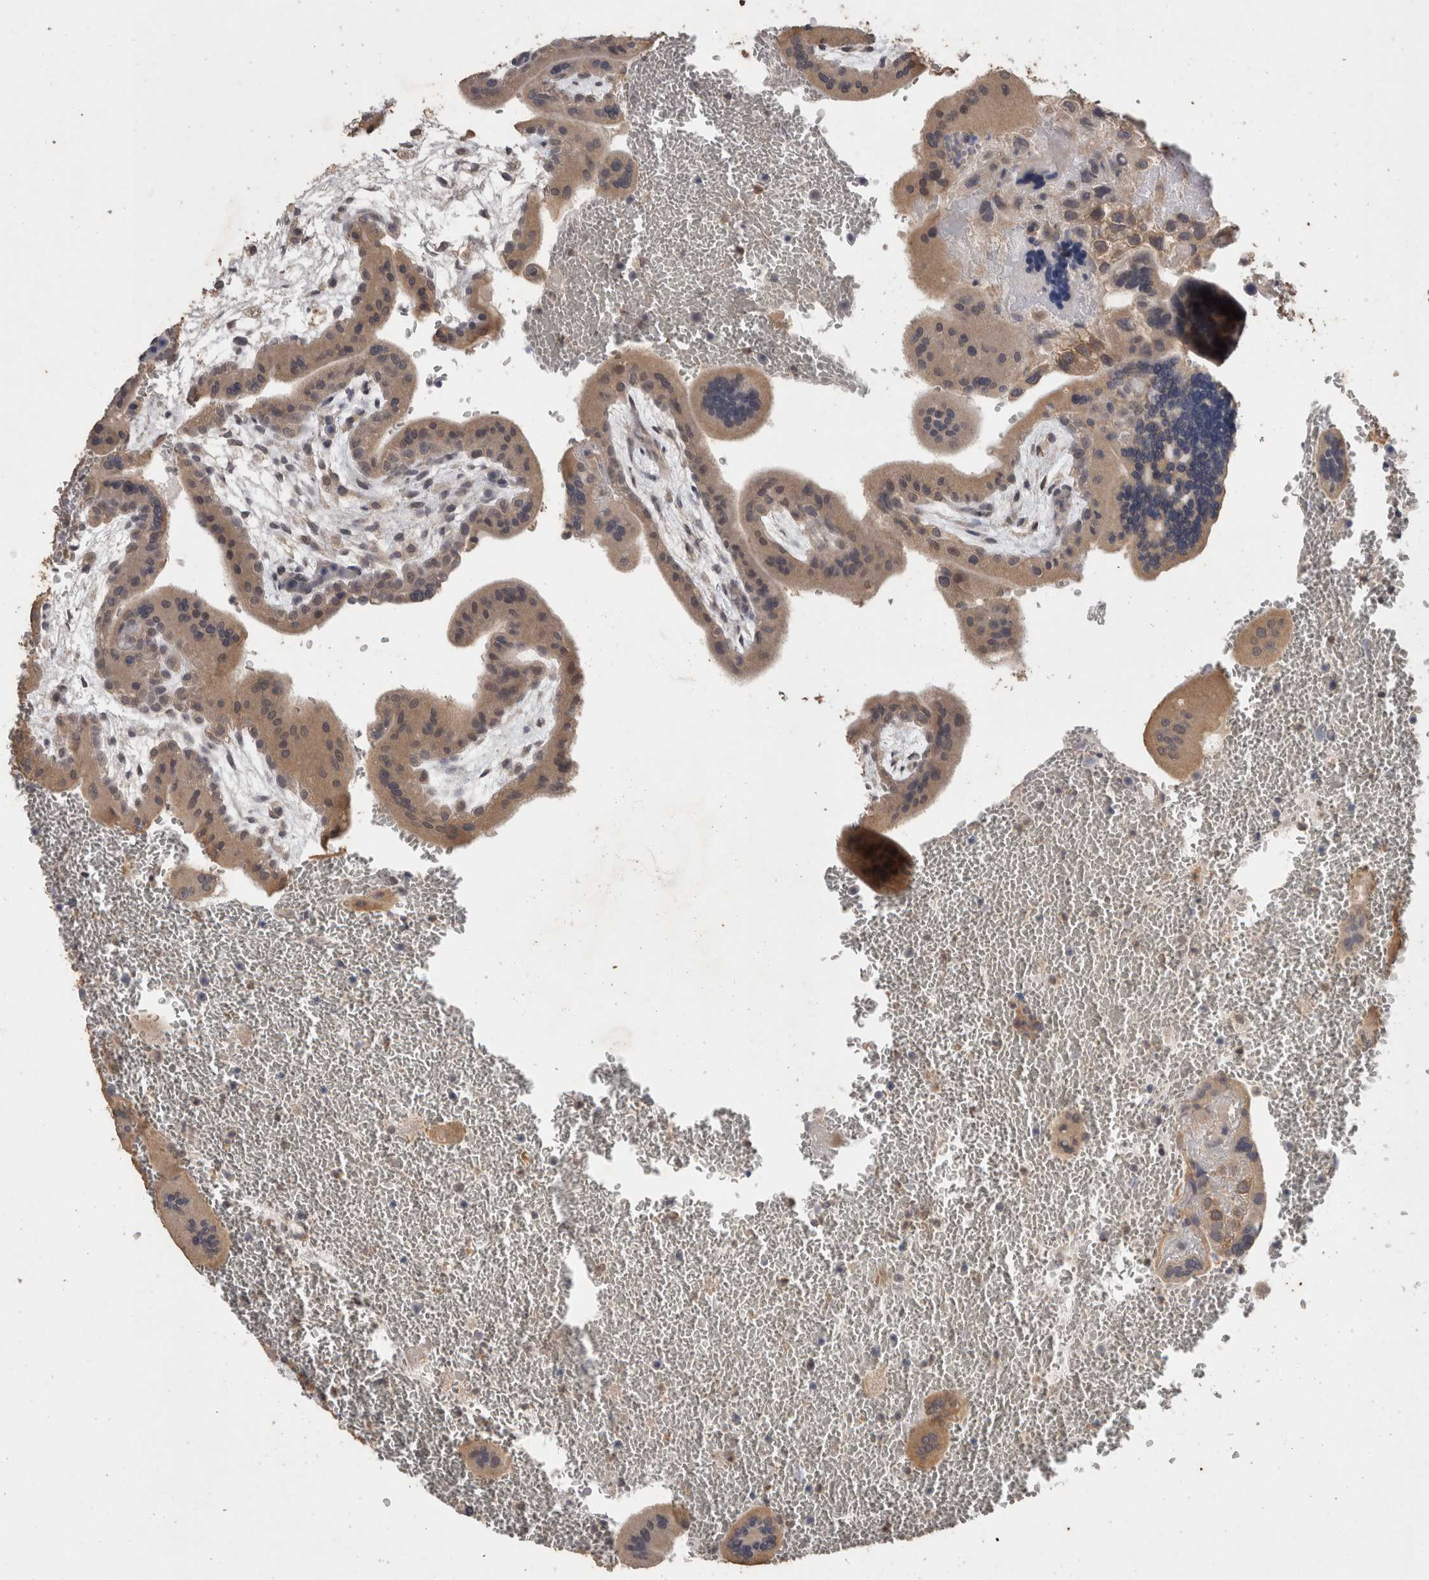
{"staining": {"intensity": "weak", "quantity": ">75%", "location": "cytoplasmic/membranous"}, "tissue": "placenta", "cell_type": "Trophoblastic cells", "image_type": "normal", "snomed": [{"axis": "morphology", "description": "Normal tissue, NOS"}, {"axis": "topography", "description": "Placenta"}], "caption": "A photomicrograph of human placenta stained for a protein demonstrates weak cytoplasmic/membranous brown staining in trophoblastic cells. (brown staining indicates protein expression, while blue staining denotes nuclei).", "gene": "FHOD3", "patient": {"sex": "female", "age": 35}}